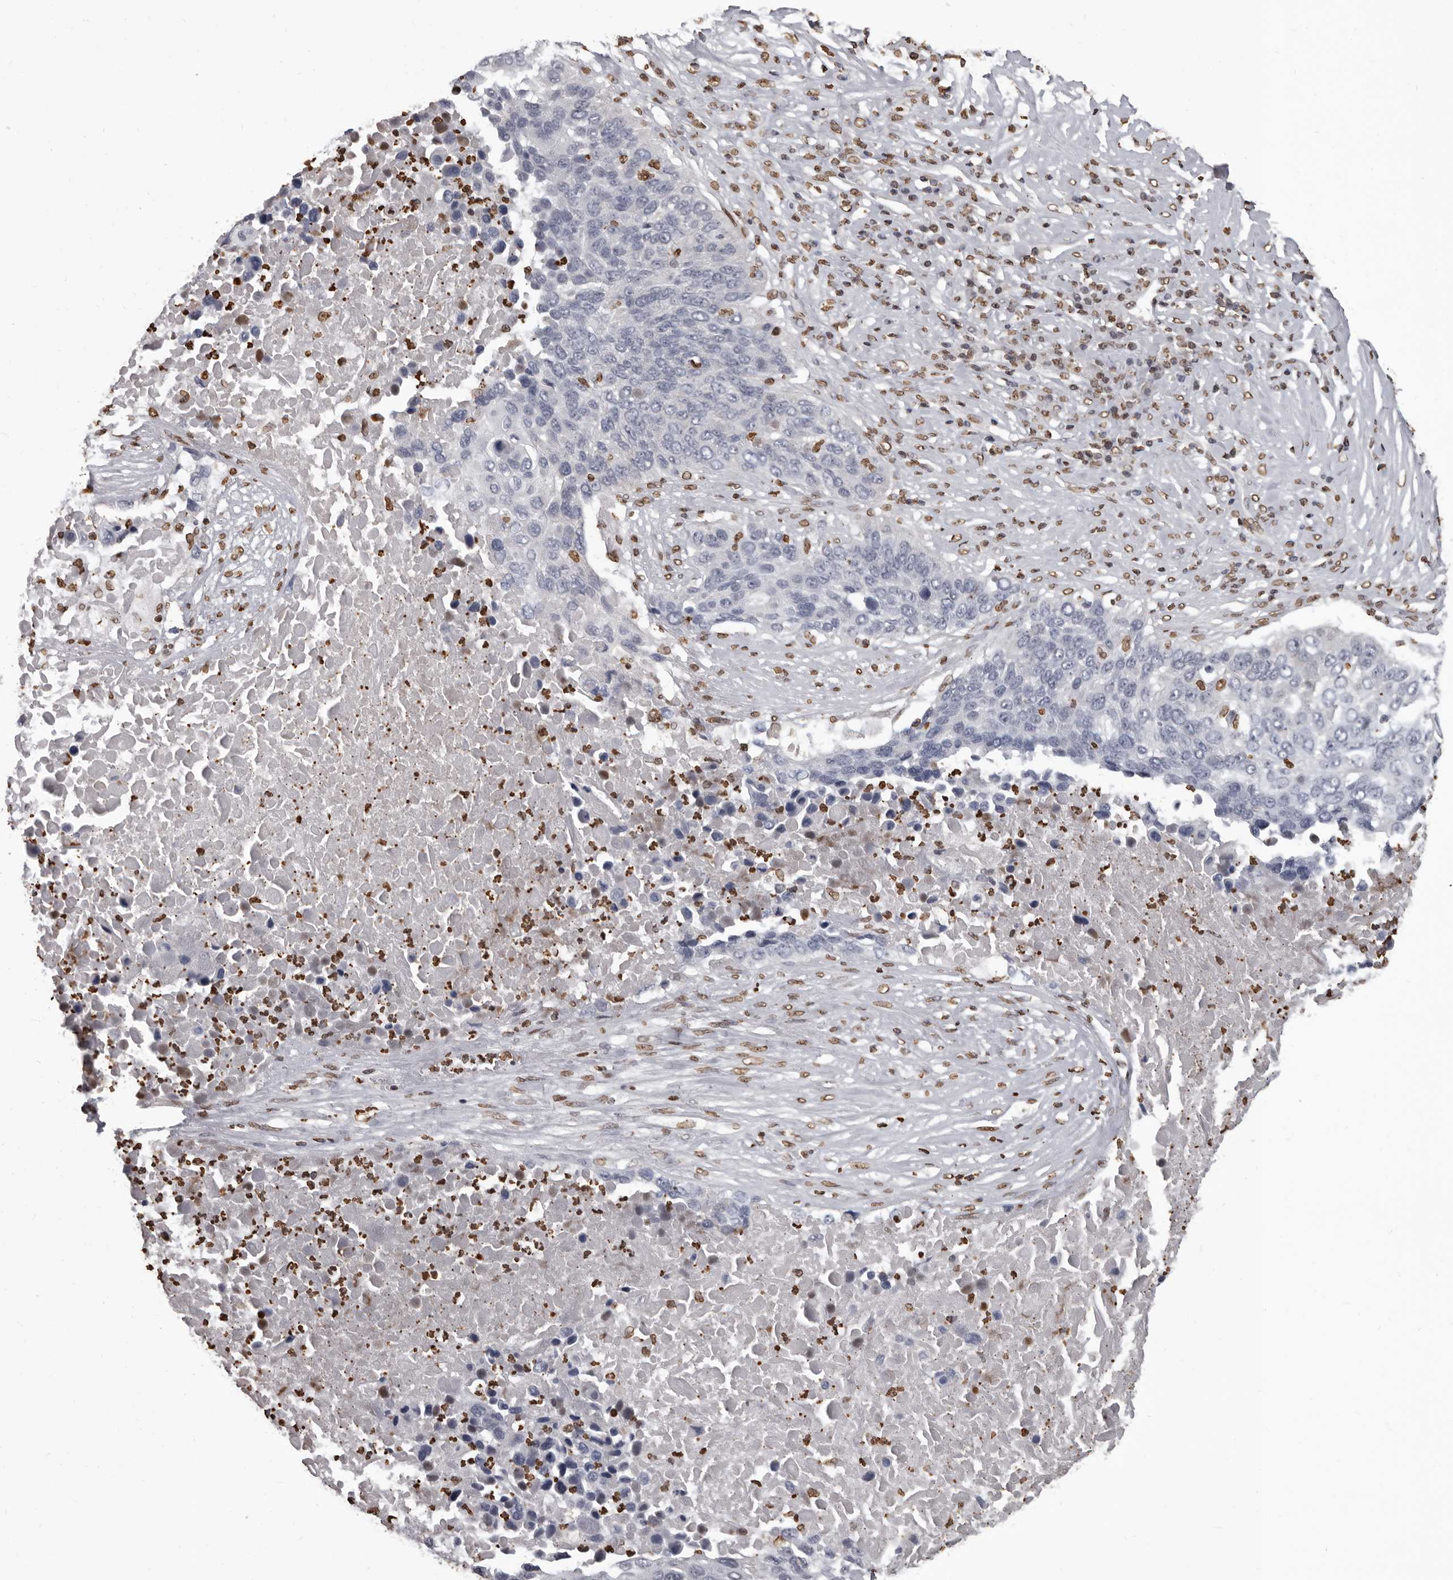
{"staining": {"intensity": "negative", "quantity": "none", "location": "none"}, "tissue": "lung cancer", "cell_type": "Tumor cells", "image_type": "cancer", "snomed": [{"axis": "morphology", "description": "Squamous cell carcinoma, NOS"}, {"axis": "topography", "description": "Lung"}], "caption": "A high-resolution micrograph shows immunohistochemistry (IHC) staining of squamous cell carcinoma (lung), which demonstrates no significant expression in tumor cells.", "gene": "AHR", "patient": {"sex": "male", "age": 66}}